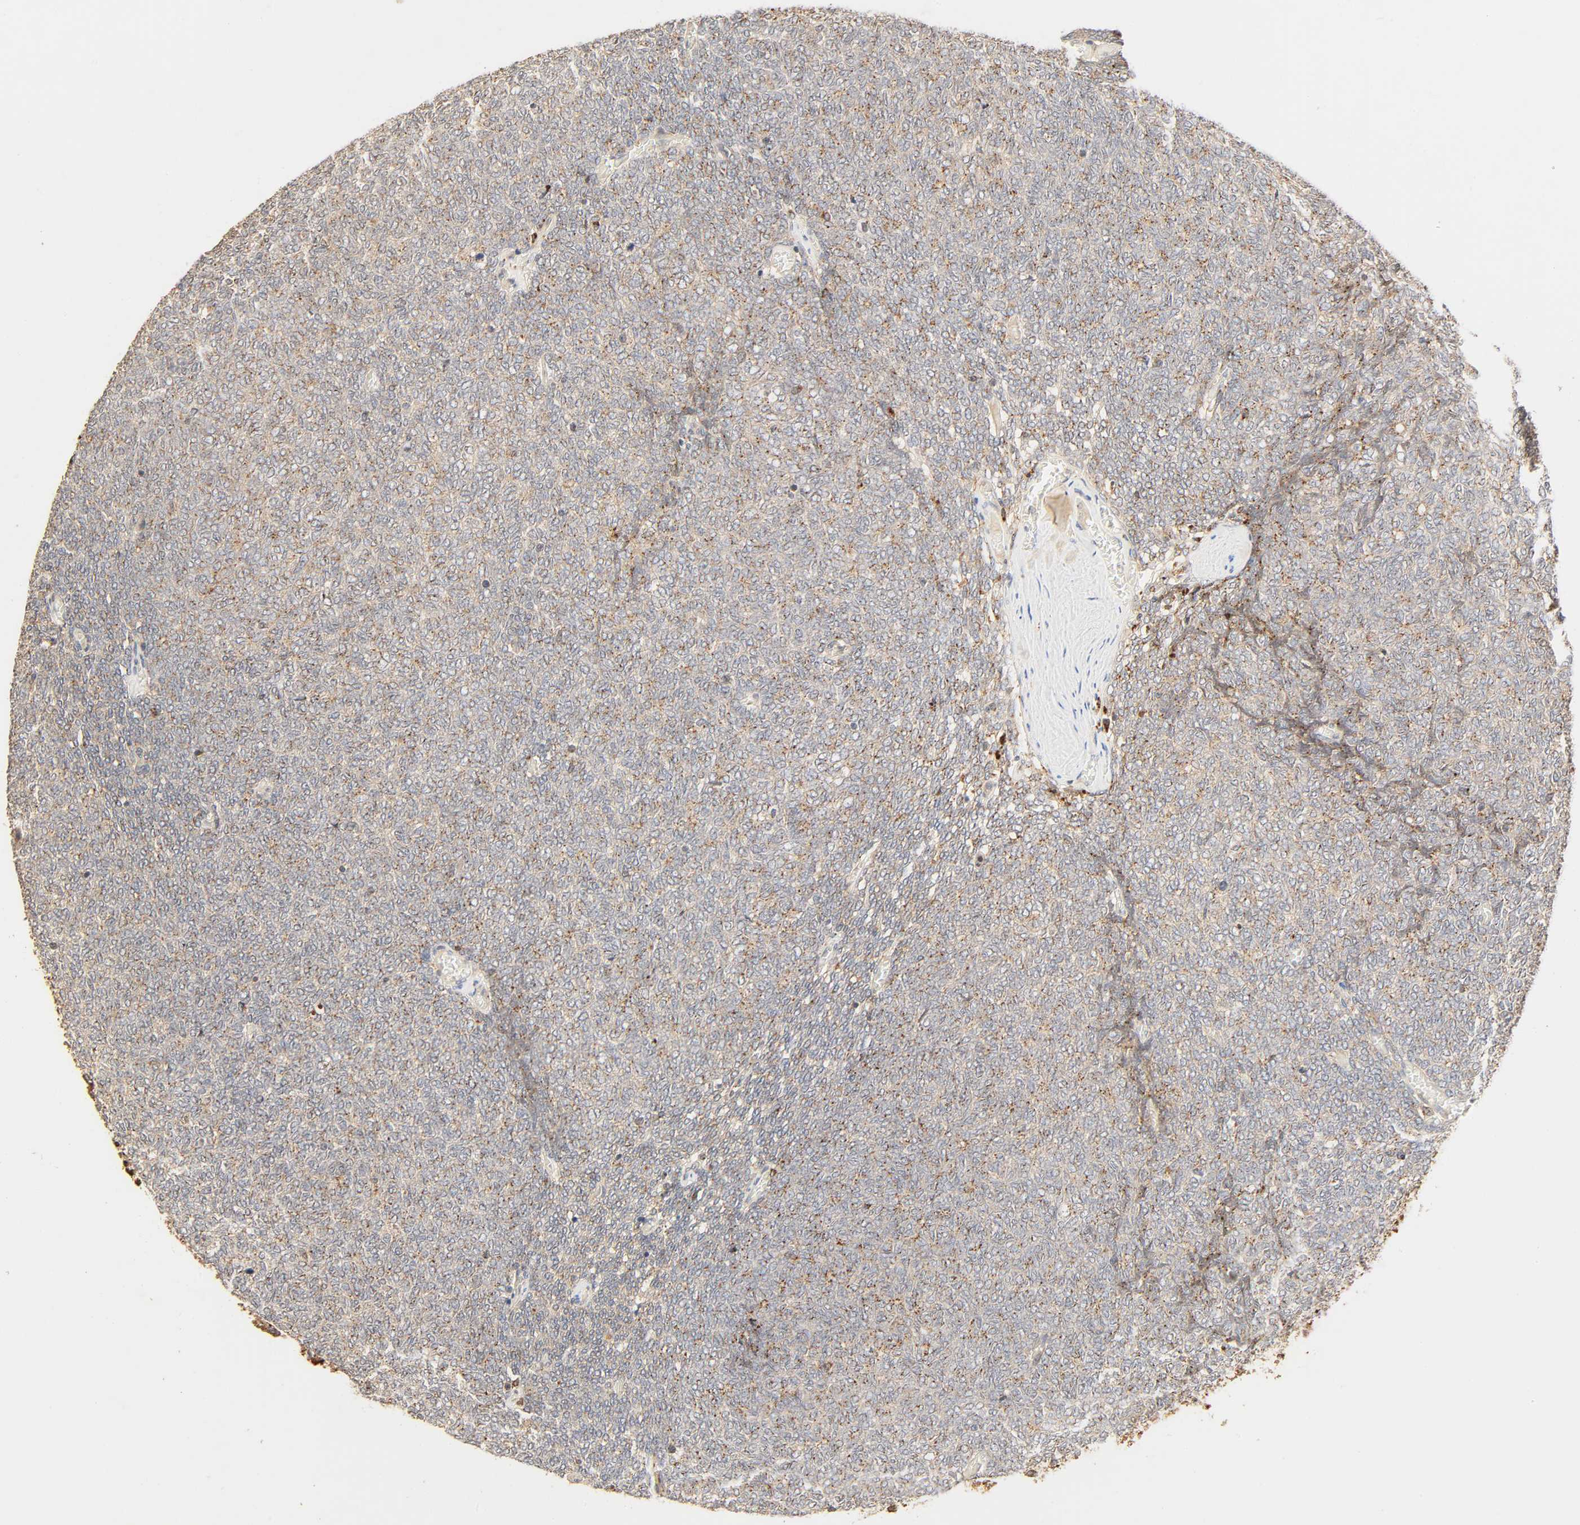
{"staining": {"intensity": "weak", "quantity": ">75%", "location": "cytoplasmic/membranous"}, "tissue": "renal cancer", "cell_type": "Tumor cells", "image_type": "cancer", "snomed": [{"axis": "morphology", "description": "Neoplasm, malignant, NOS"}, {"axis": "topography", "description": "Kidney"}], "caption": "Immunohistochemical staining of human renal cancer displays low levels of weak cytoplasmic/membranous positivity in approximately >75% of tumor cells.", "gene": "MAPK6", "patient": {"sex": "male", "age": 28}}